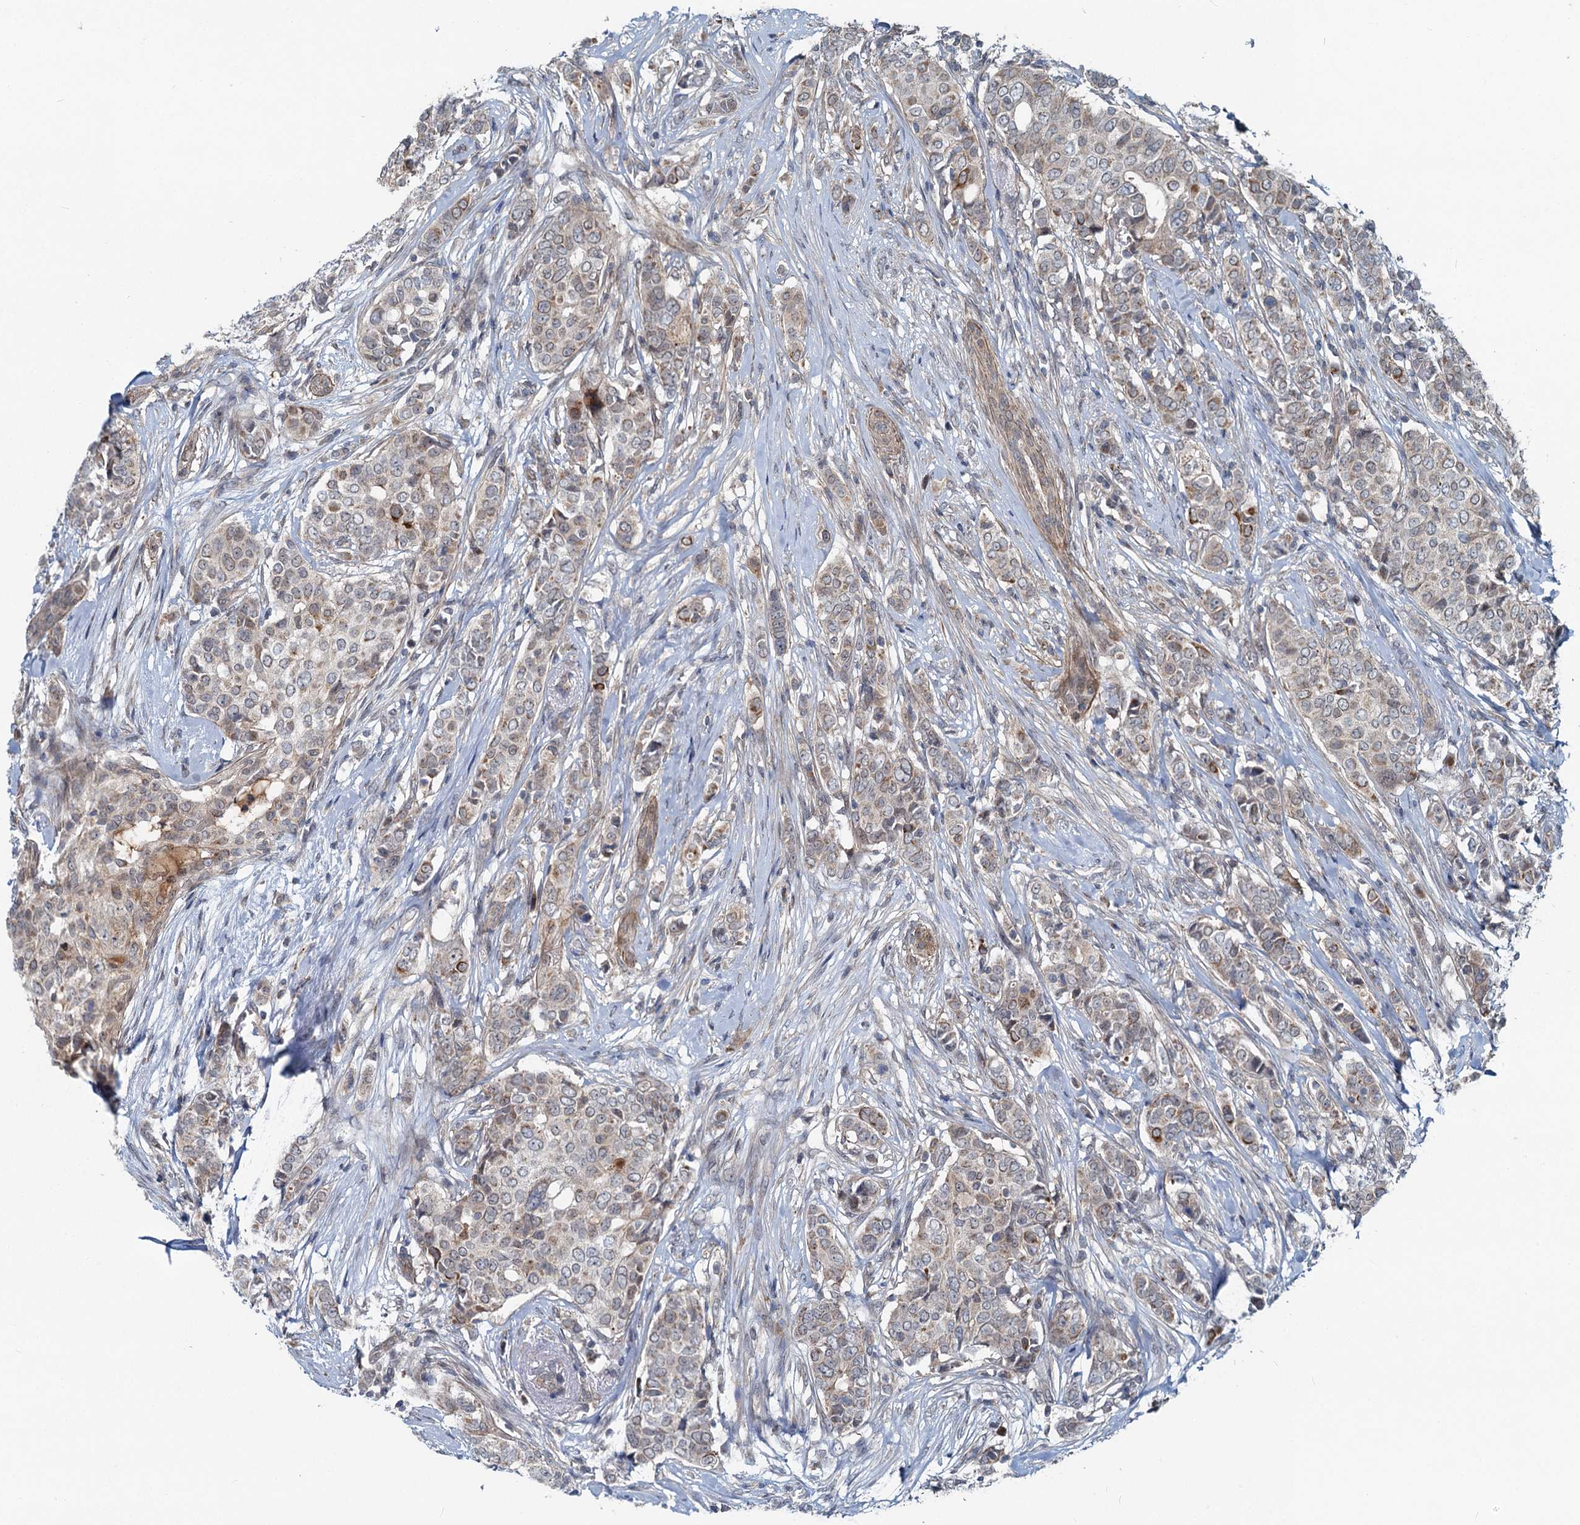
{"staining": {"intensity": "moderate", "quantity": "<25%", "location": "cytoplasmic/membranous"}, "tissue": "breast cancer", "cell_type": "Tumor cells", "image_type": "cancer", "snomed": [{"axis": "morphology", "description": "Lobular carcinoma"}, {"axis": "topography", "description": "Breast"}], "caption": "Protein staining demonstrates moderate cytoplasmic/membranous positivity in approximately <25% of tumor cells in breast cancer (lobular carcinoma).", "gene": "ADCY2", "patient": {"sex": "female", "age": 51}}